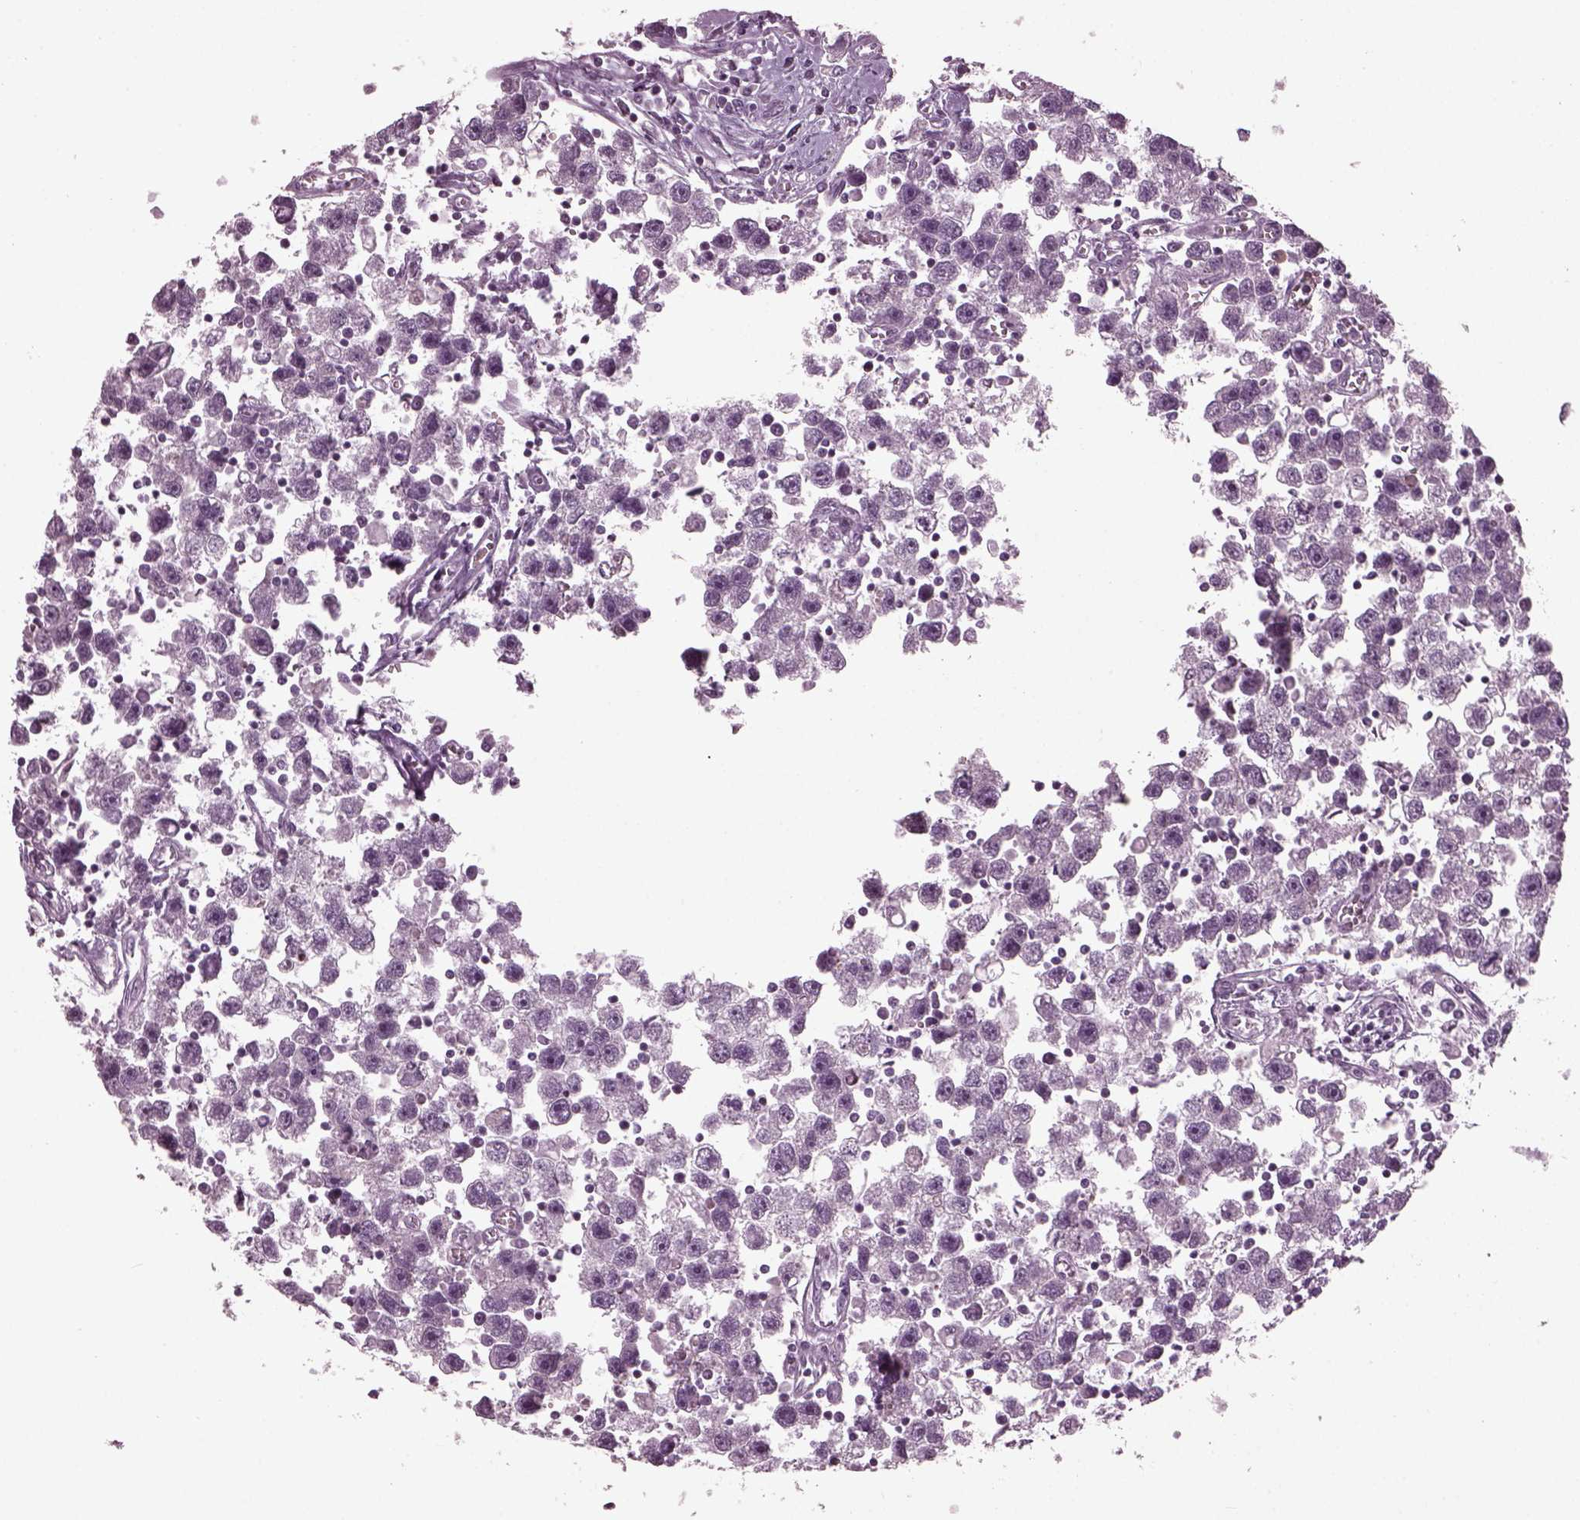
{"staining": {"intensity": "negative", "quantity": "none", "location": "none"}, "tissue": "testis cancer", "cell_type": "Tumor cells", "image_type": "cancer", "snomed": [{"axis": "morphology", "description": "Seminoma, NOS"}, {"axis": "topography", "description": "Testis"}], "caption": "Immunohistochemistry of testis cancer demonstrates no positivity in tumor cells.", "gene": "DPYSL5", "patient": {"sex": "male", "age": 30}}